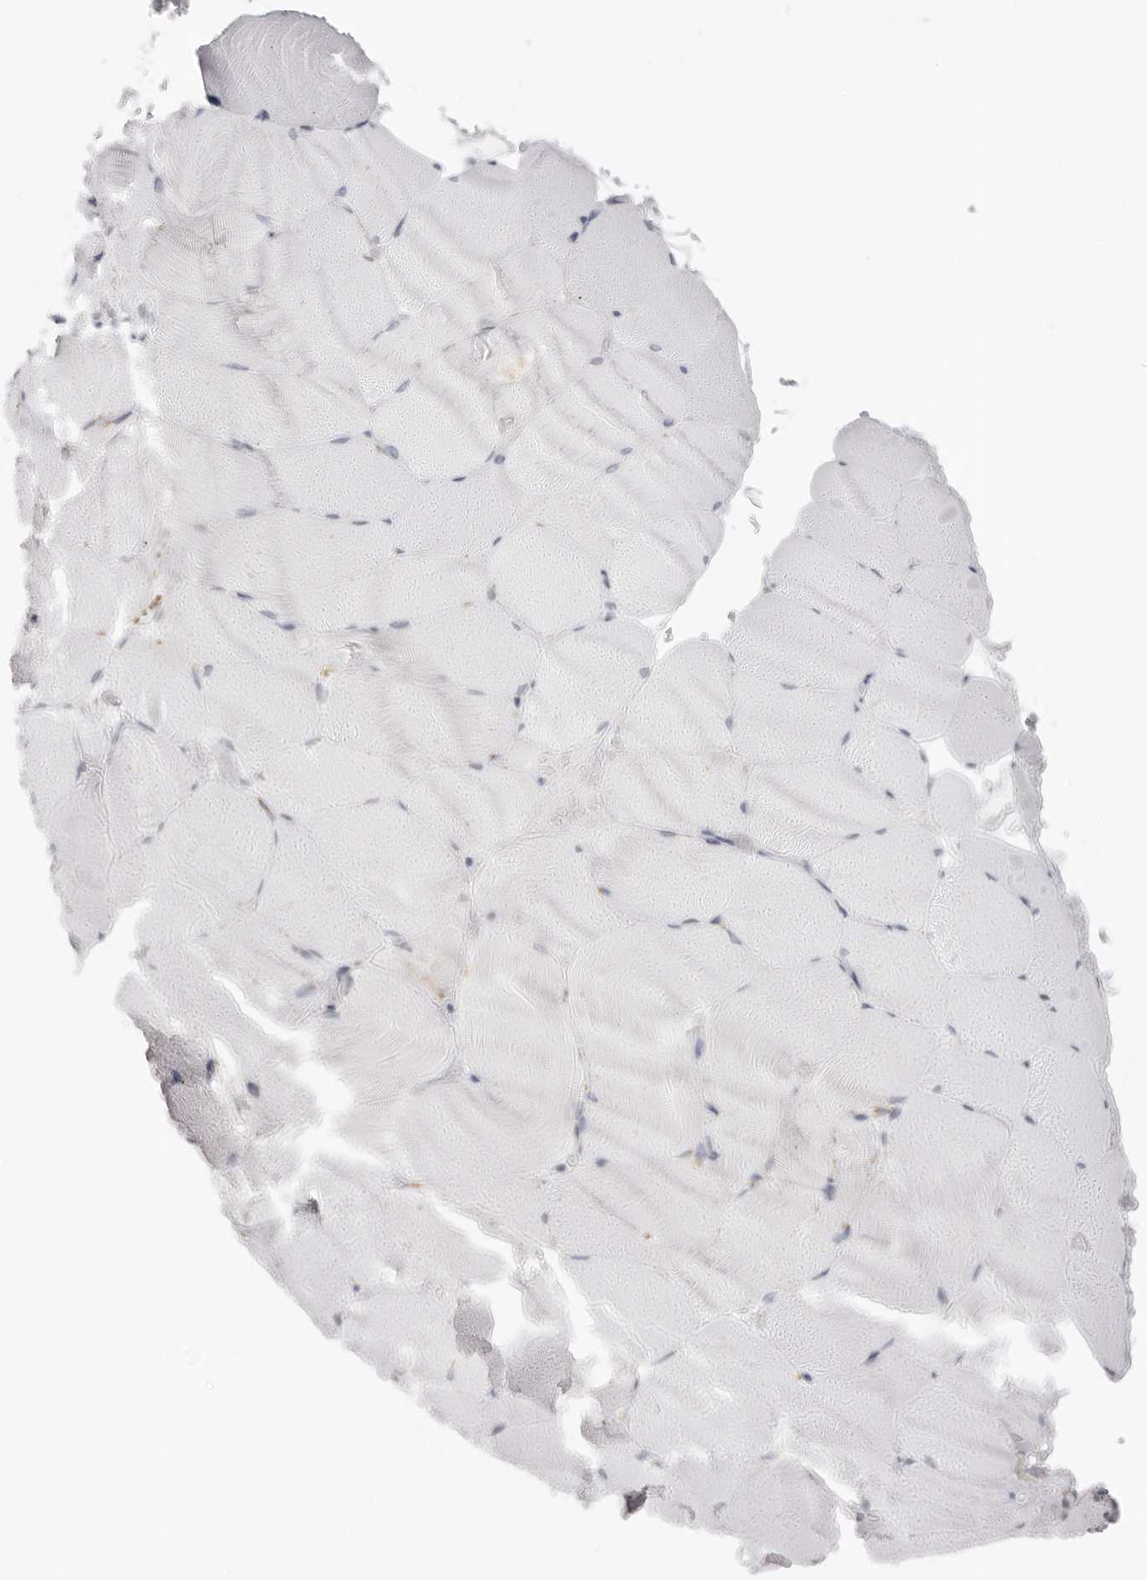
{"staining": {"intensity": "negative", "quantity": "none", "location": "none"}, "tissue": "skeletal muscle", "cell_type": "Myocytes", "image_type": "normal", "snomed": [{"axis": "morphology", "description": "Normal tissue, NOS"}, {"axis": "topography", "description": "Skeletal muscle"}, {"axis": "topography", "description": "Parathyroid gland"}], "caption": "Immunohistochemical staining of unremarkable skeletal muscle demonstrates no significant staining in myocytes.", "gene": "IL25", "patient": {"sex": "female", "age": 37}}